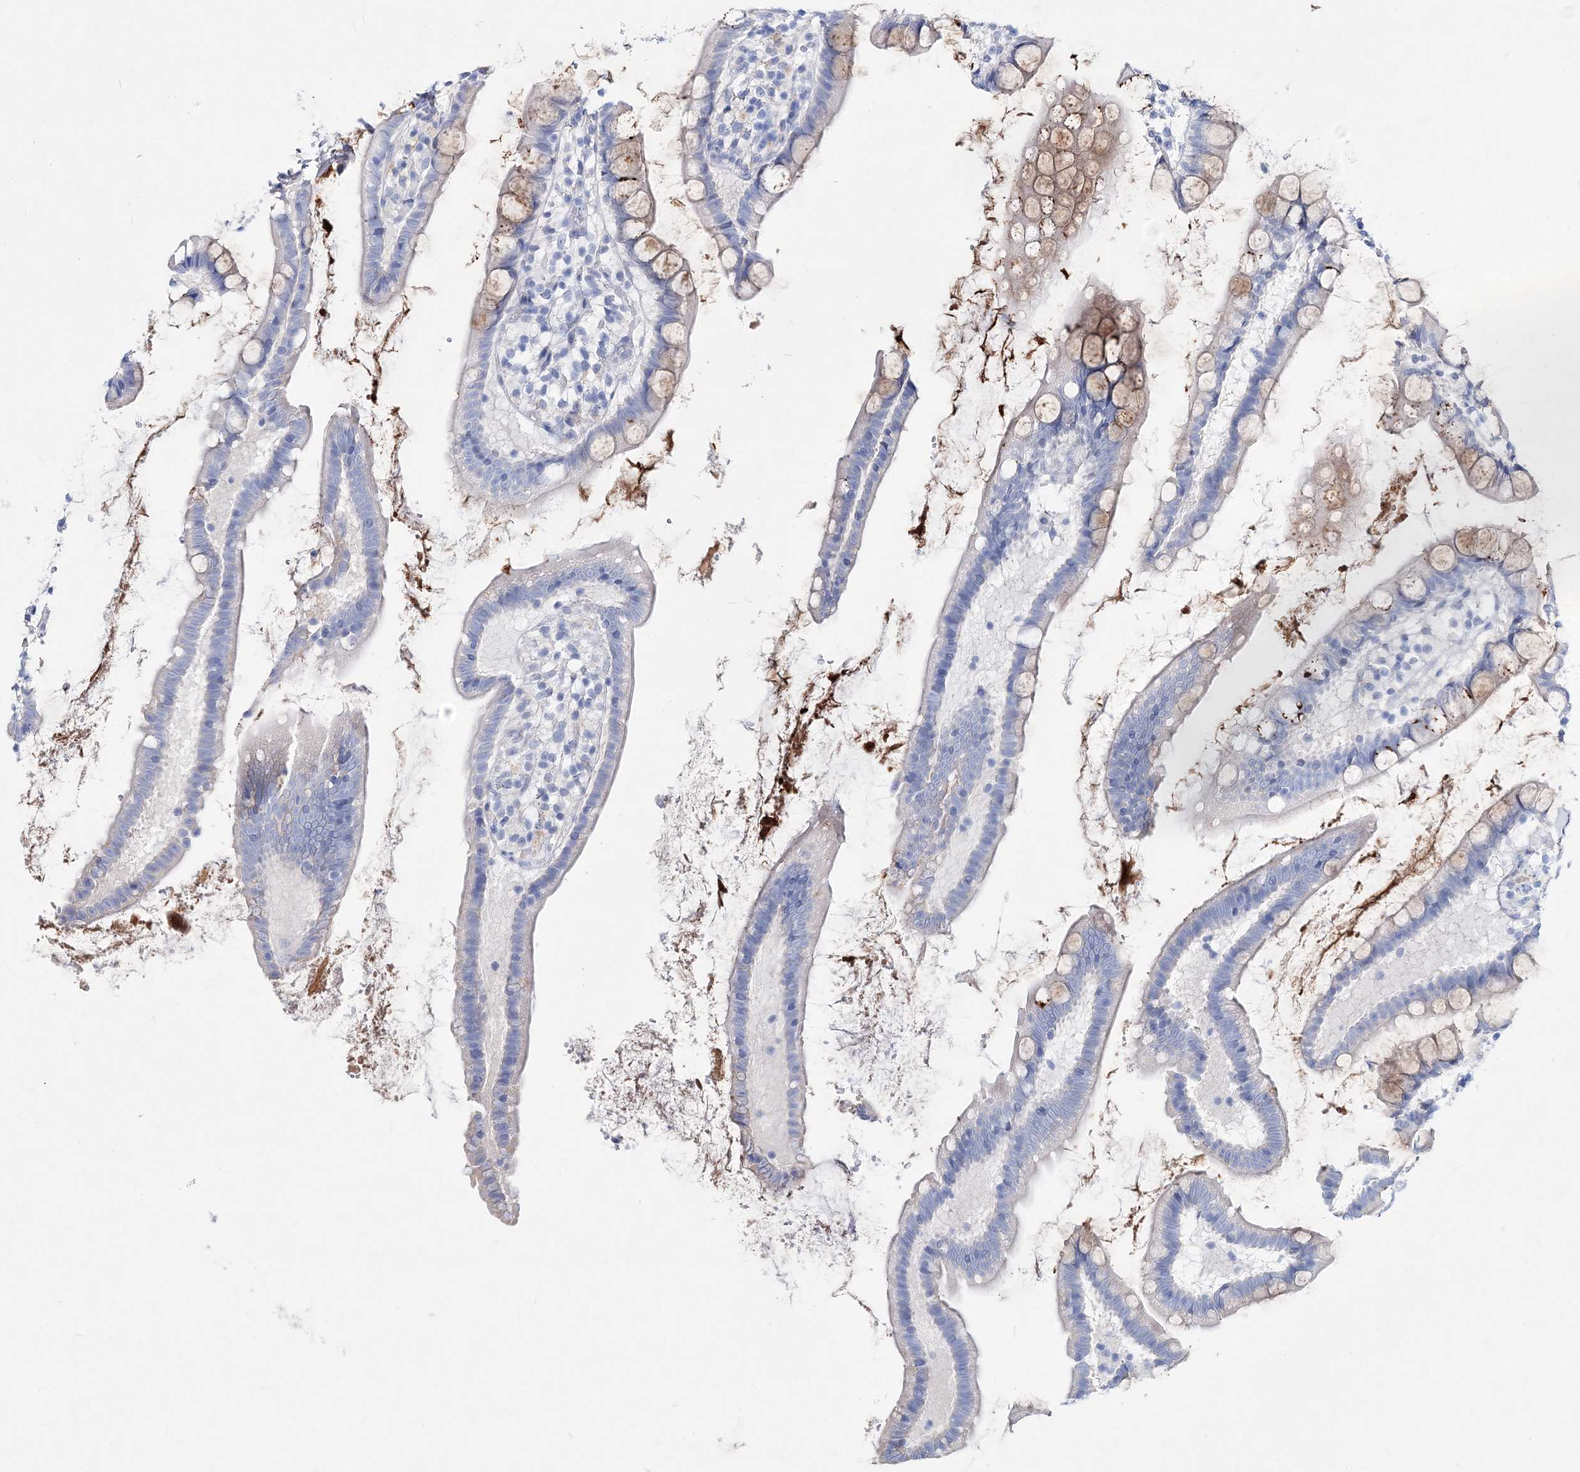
{"staining": {"intensity": "moderate", "quantity": "25%-75%", "location": "cytoplasmic/membranous"}, "tissue": "small intestine", "cell_type": "Glandular cells", "image_type": "normal", "snomed": [{"axis": "morphology", "description": "Normal tissue, NOS"}, {"axis": "topography", "description": "Small intestine"}], "caption": "IHC of unremarkable small intestine displays medium levels of moderate cytoplasmic/membranous expression in about 25%-75% of glandular cells.", "gene": "SPINK7", "patient": {"sex": "female", "age": 84}}